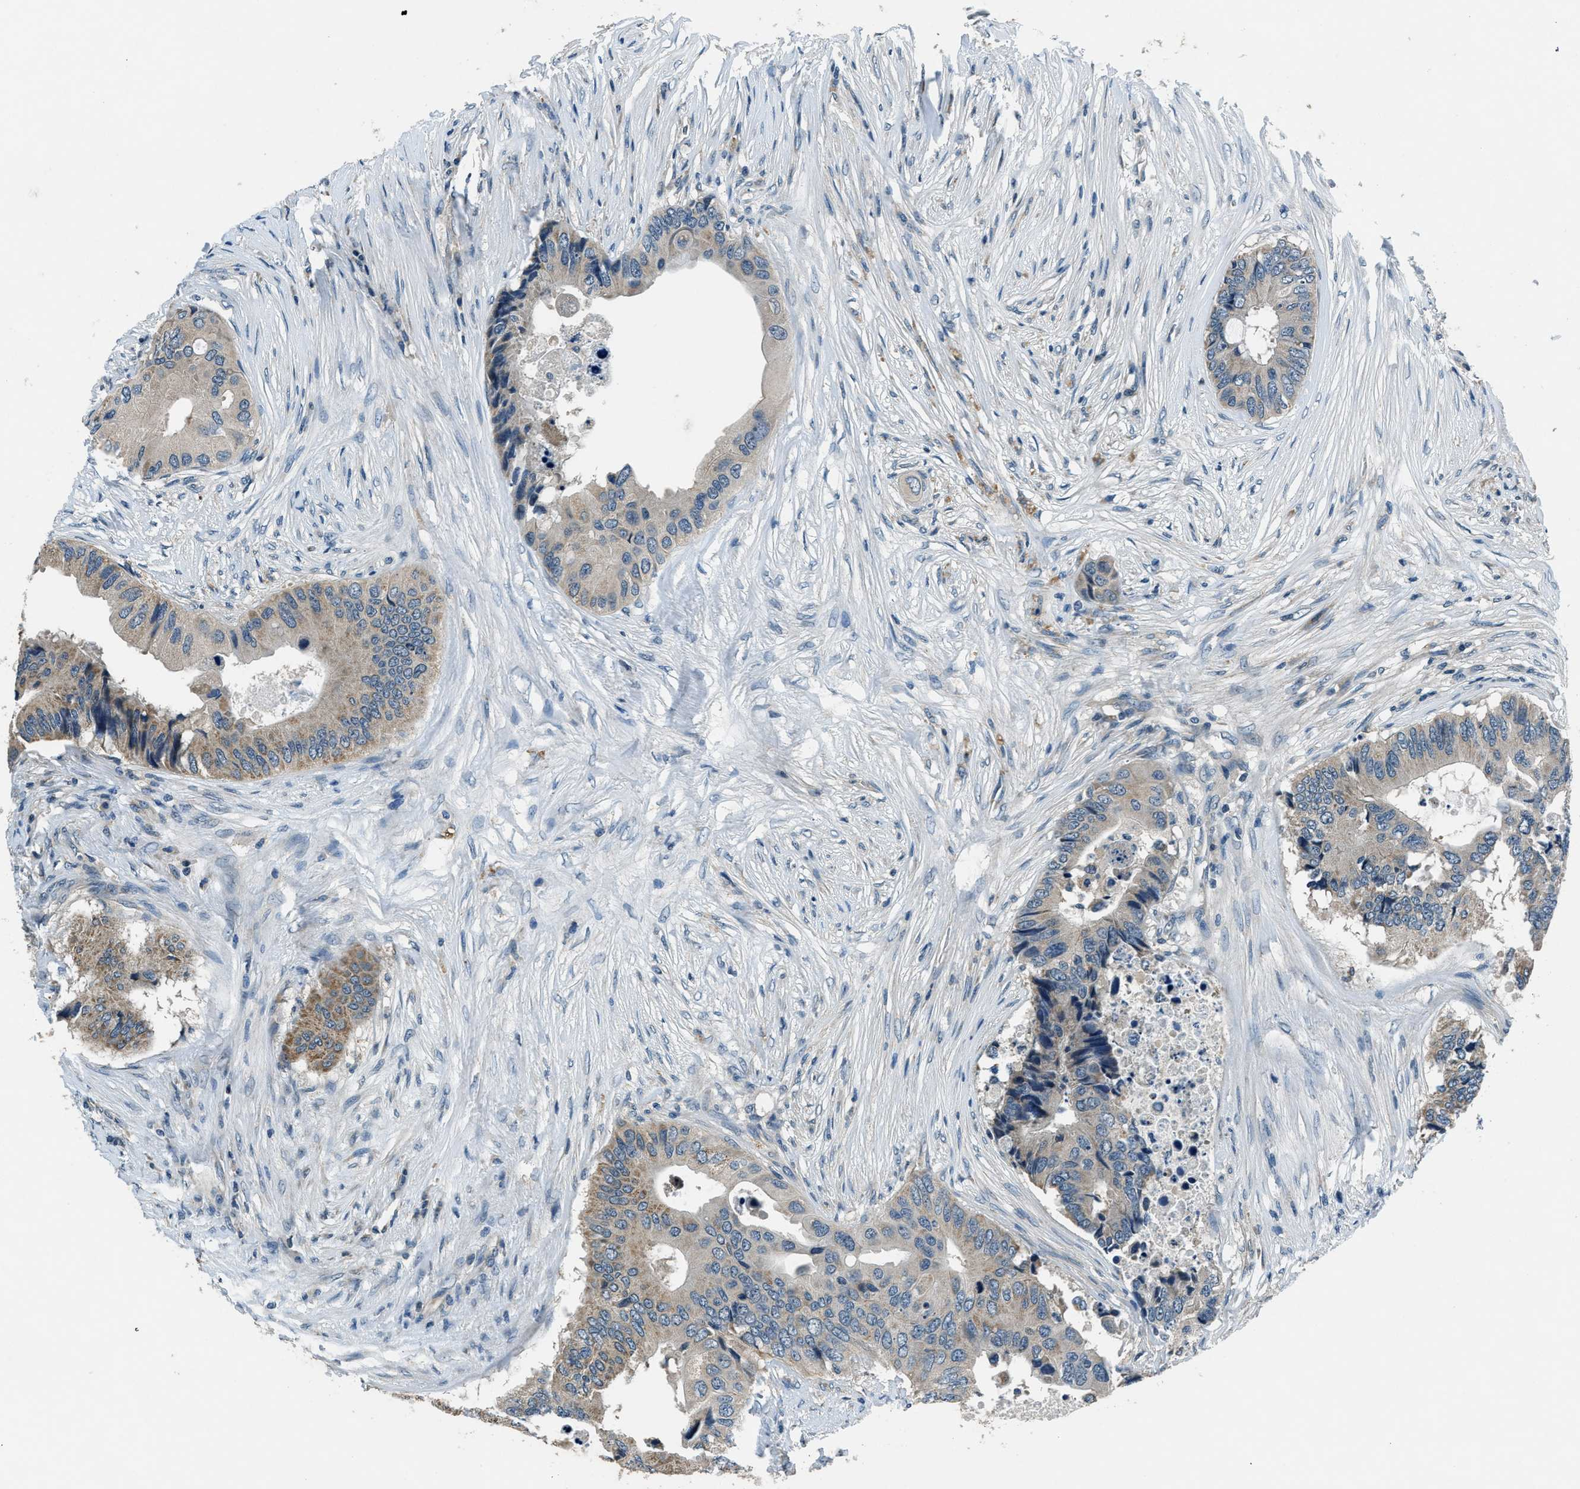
{"staining": {"intensity": "moderate", "quantity": "<25%", "location": "cytoplasmic/membranous"}, "tissue": "colorectal cancer", "cell_type": "Tumor cells", "image_type": "cancer", "snomed": [{"axis": "morphology", "description": "Adenocarcinoma, NOS"}, {"axis": "topography", "description": "Colon"}], "caption": "Immunohistochemistry of colorectal cancer exhibits low levels of moderate cytoplasmic/membranous expression in about <25% of tumor cells. Using DAB (3,3'-diaminobenzidine) (brown) and hematoxylin (blue) stains, captured at high magnification using brightfield microscopy.", "gene": "NME8", "patient": {"sex": "male", "age": 71}}